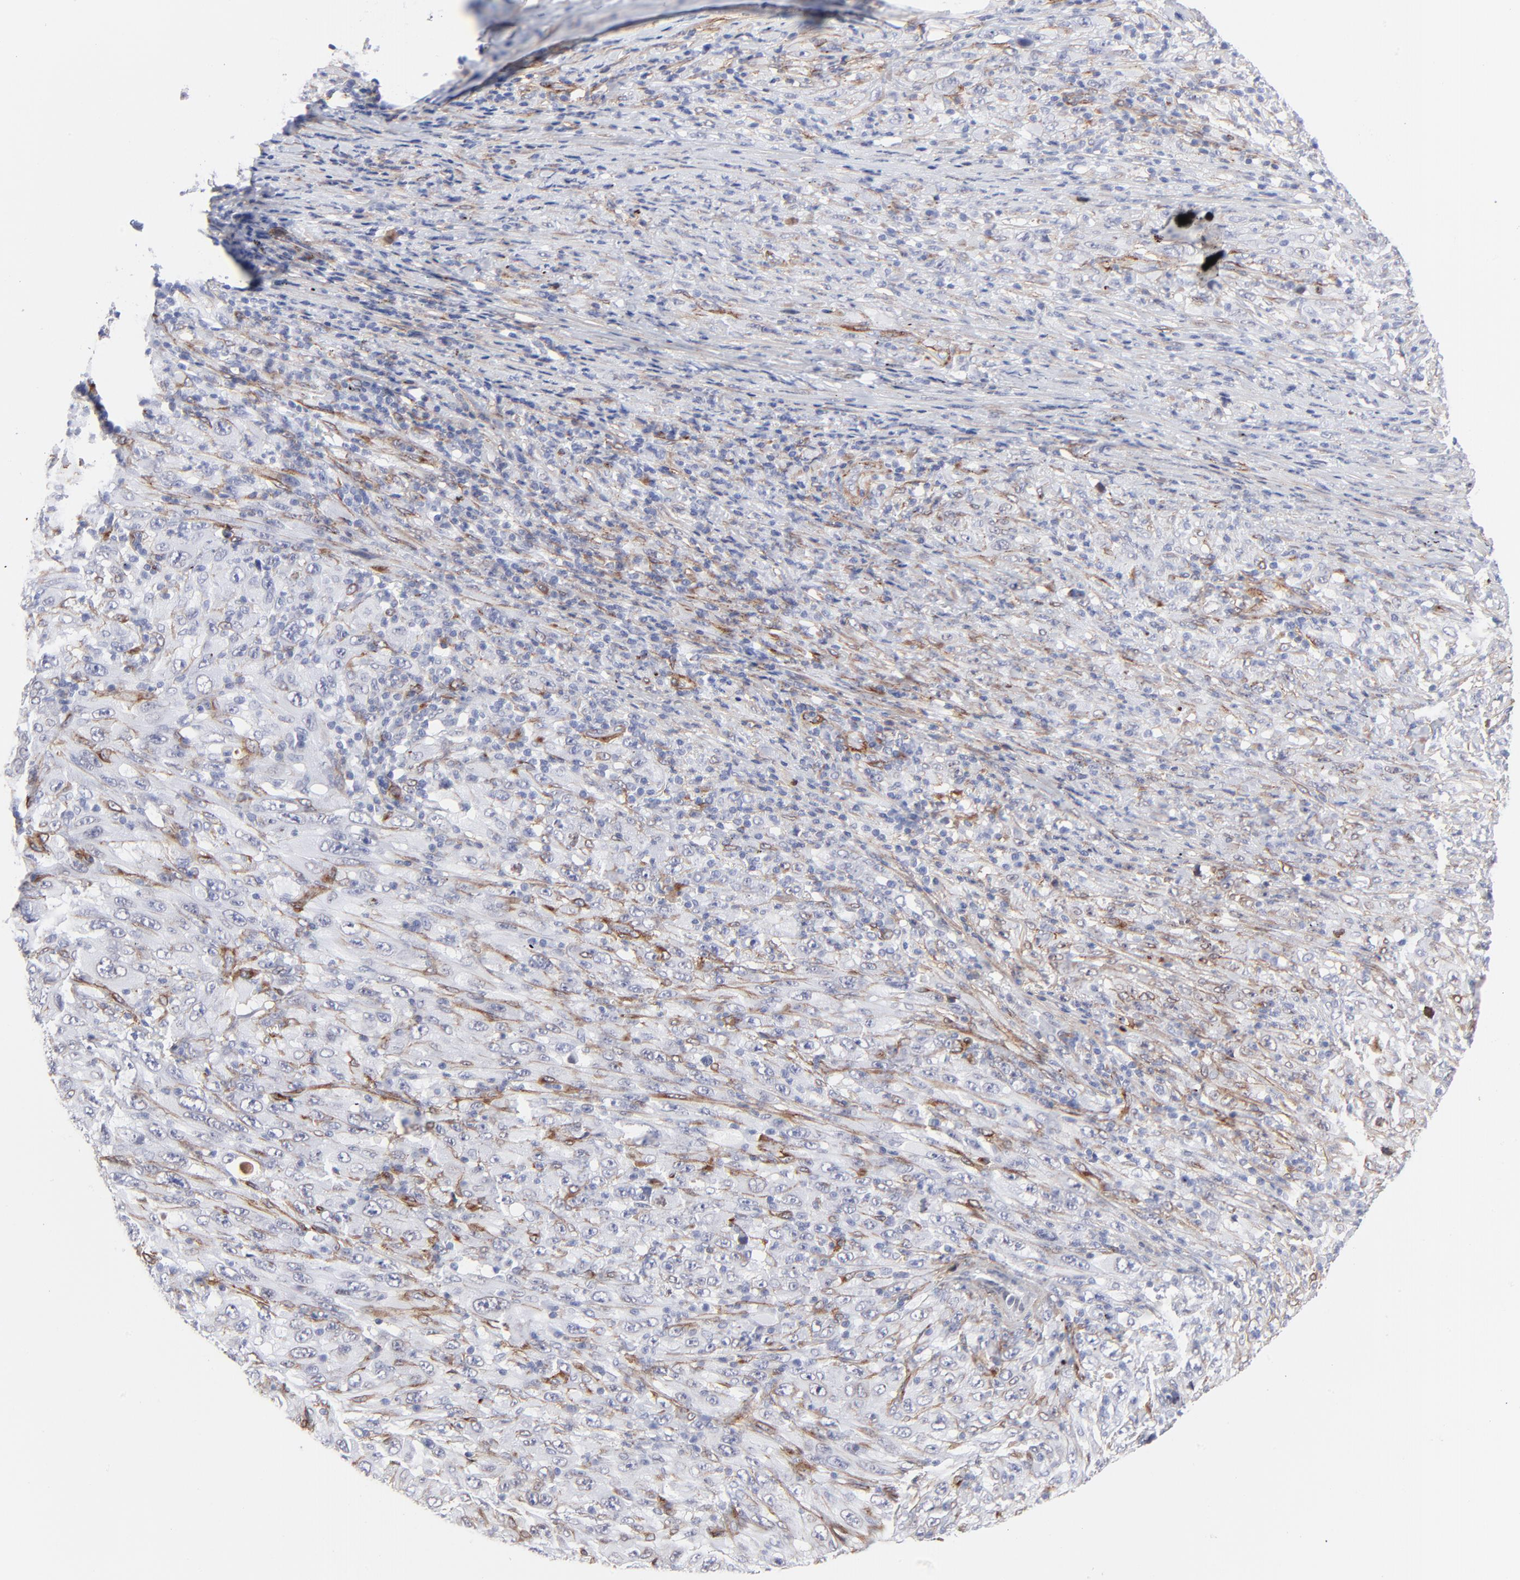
{"staining": {"intensity": "negative", "quantity": "none", "location": "none"}, "tissue": "melanoma", "cell_type": "Tumor cells", "image_type": "cancer", "snomed": [{"axis": "morphology", "description": "Malignant melanoma, Metastatic site"}, {"axis": "topography", "description": "Skin"}], "caption": "Human melanoma stained for a protein using IHC shows no expression in tumor cells.", "gene": "PDGFRB", "patient": {"sex": "female", "age": 56}}